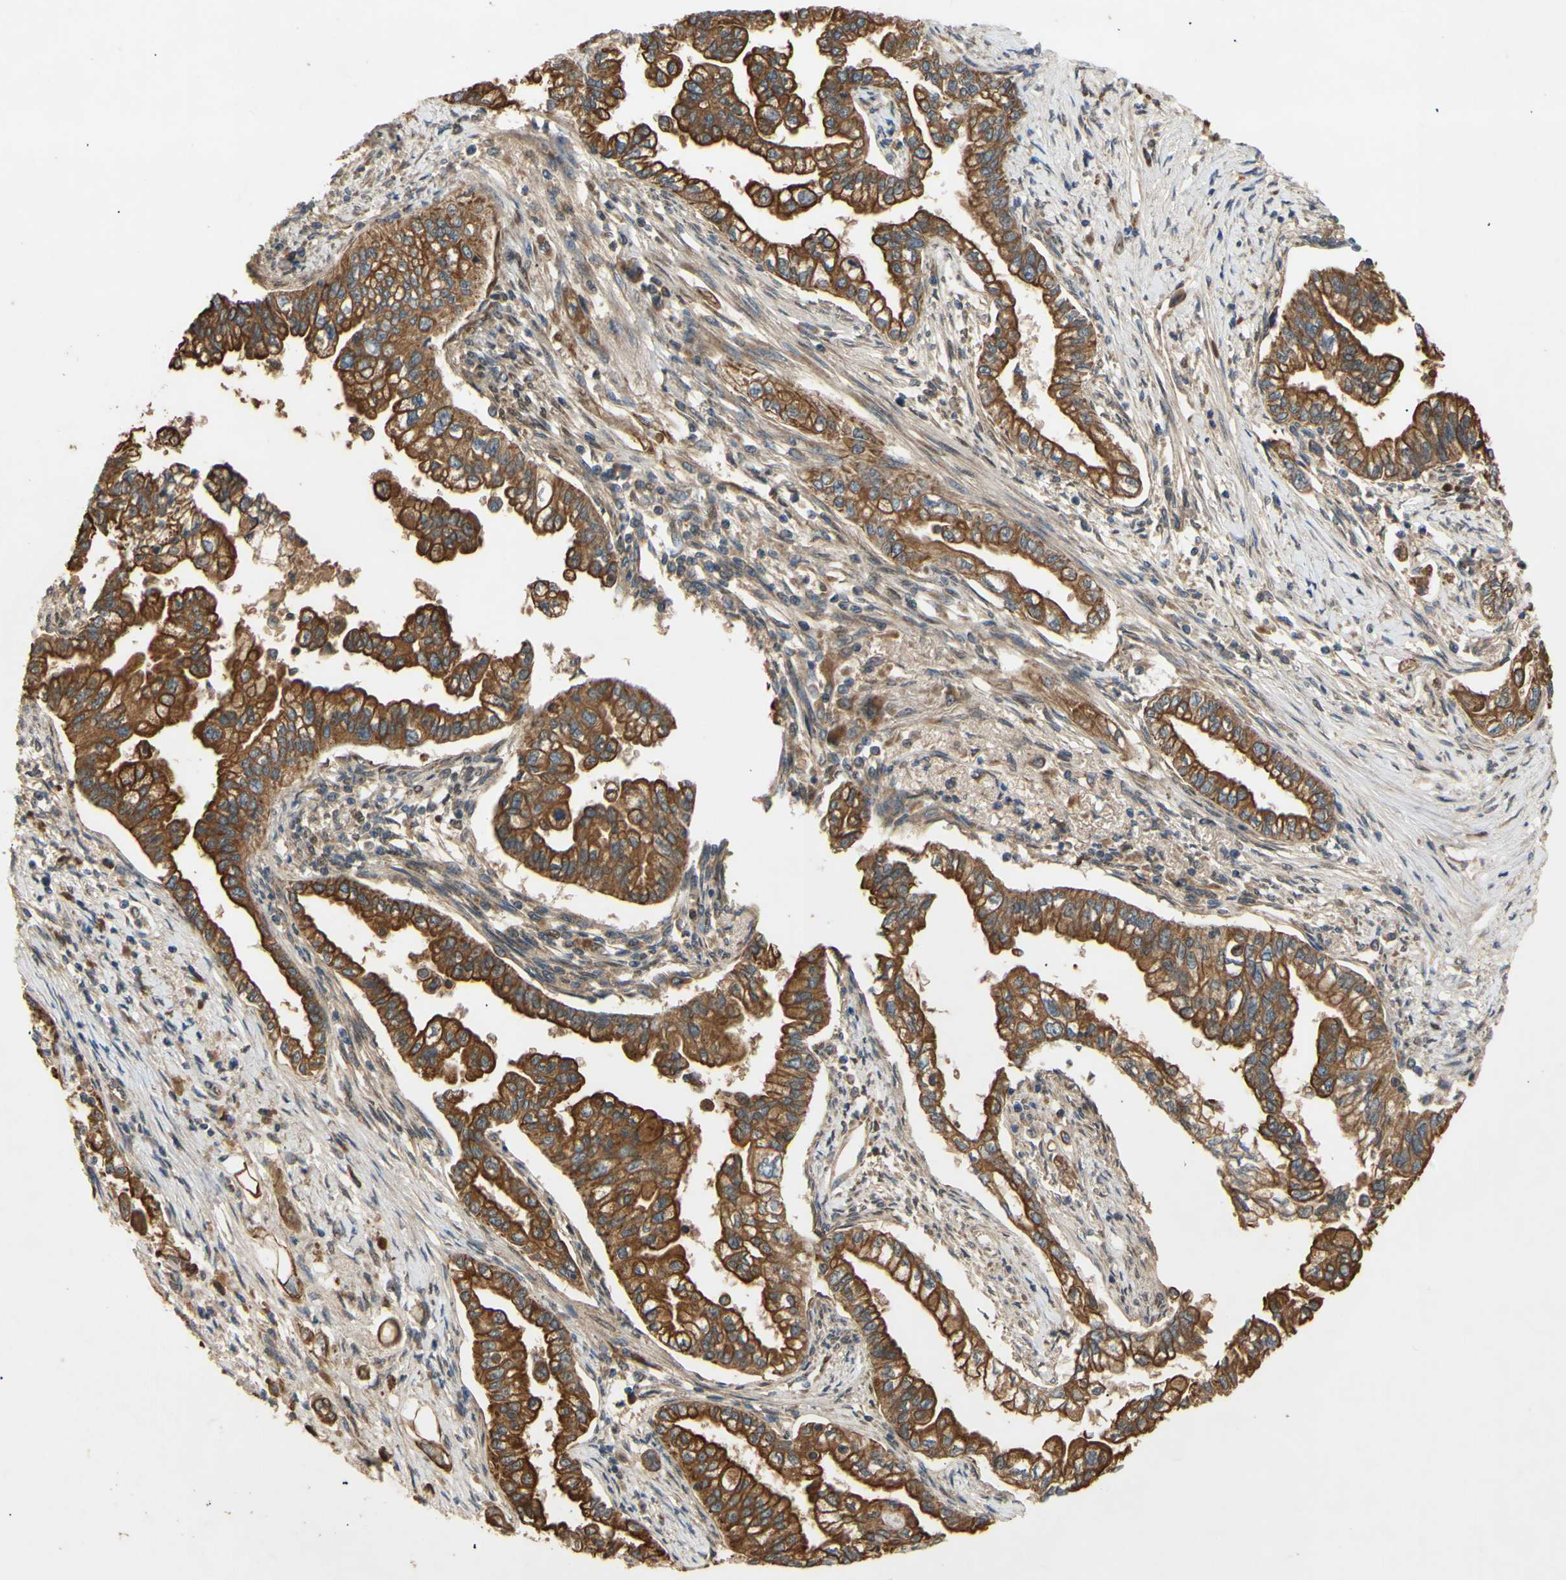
{"staining": {"intensity": "moderate", "quantity": ">75%", "location": "cytoplasmic/membranous"}, "tissue": "pancreatic cancer", "cell_type": "Tumor cells", "image_type": "cancer", "snomed": [{"axis": "morphology", "description": "Normal tissue, NOS"}, {"axis": "topography", "description": "Pancreas"}], "caption": "Protein staining exhibits moderate cytoplasmic/membranous expression in approximately >75% of tumor cells in pancreatic cancer. (DAB (3,3'-diaminobenzidine) IHC with brightfield microscopy, high magnification).", "gene": "PKN1", "patient": {"sex": "male", "age": 42}}